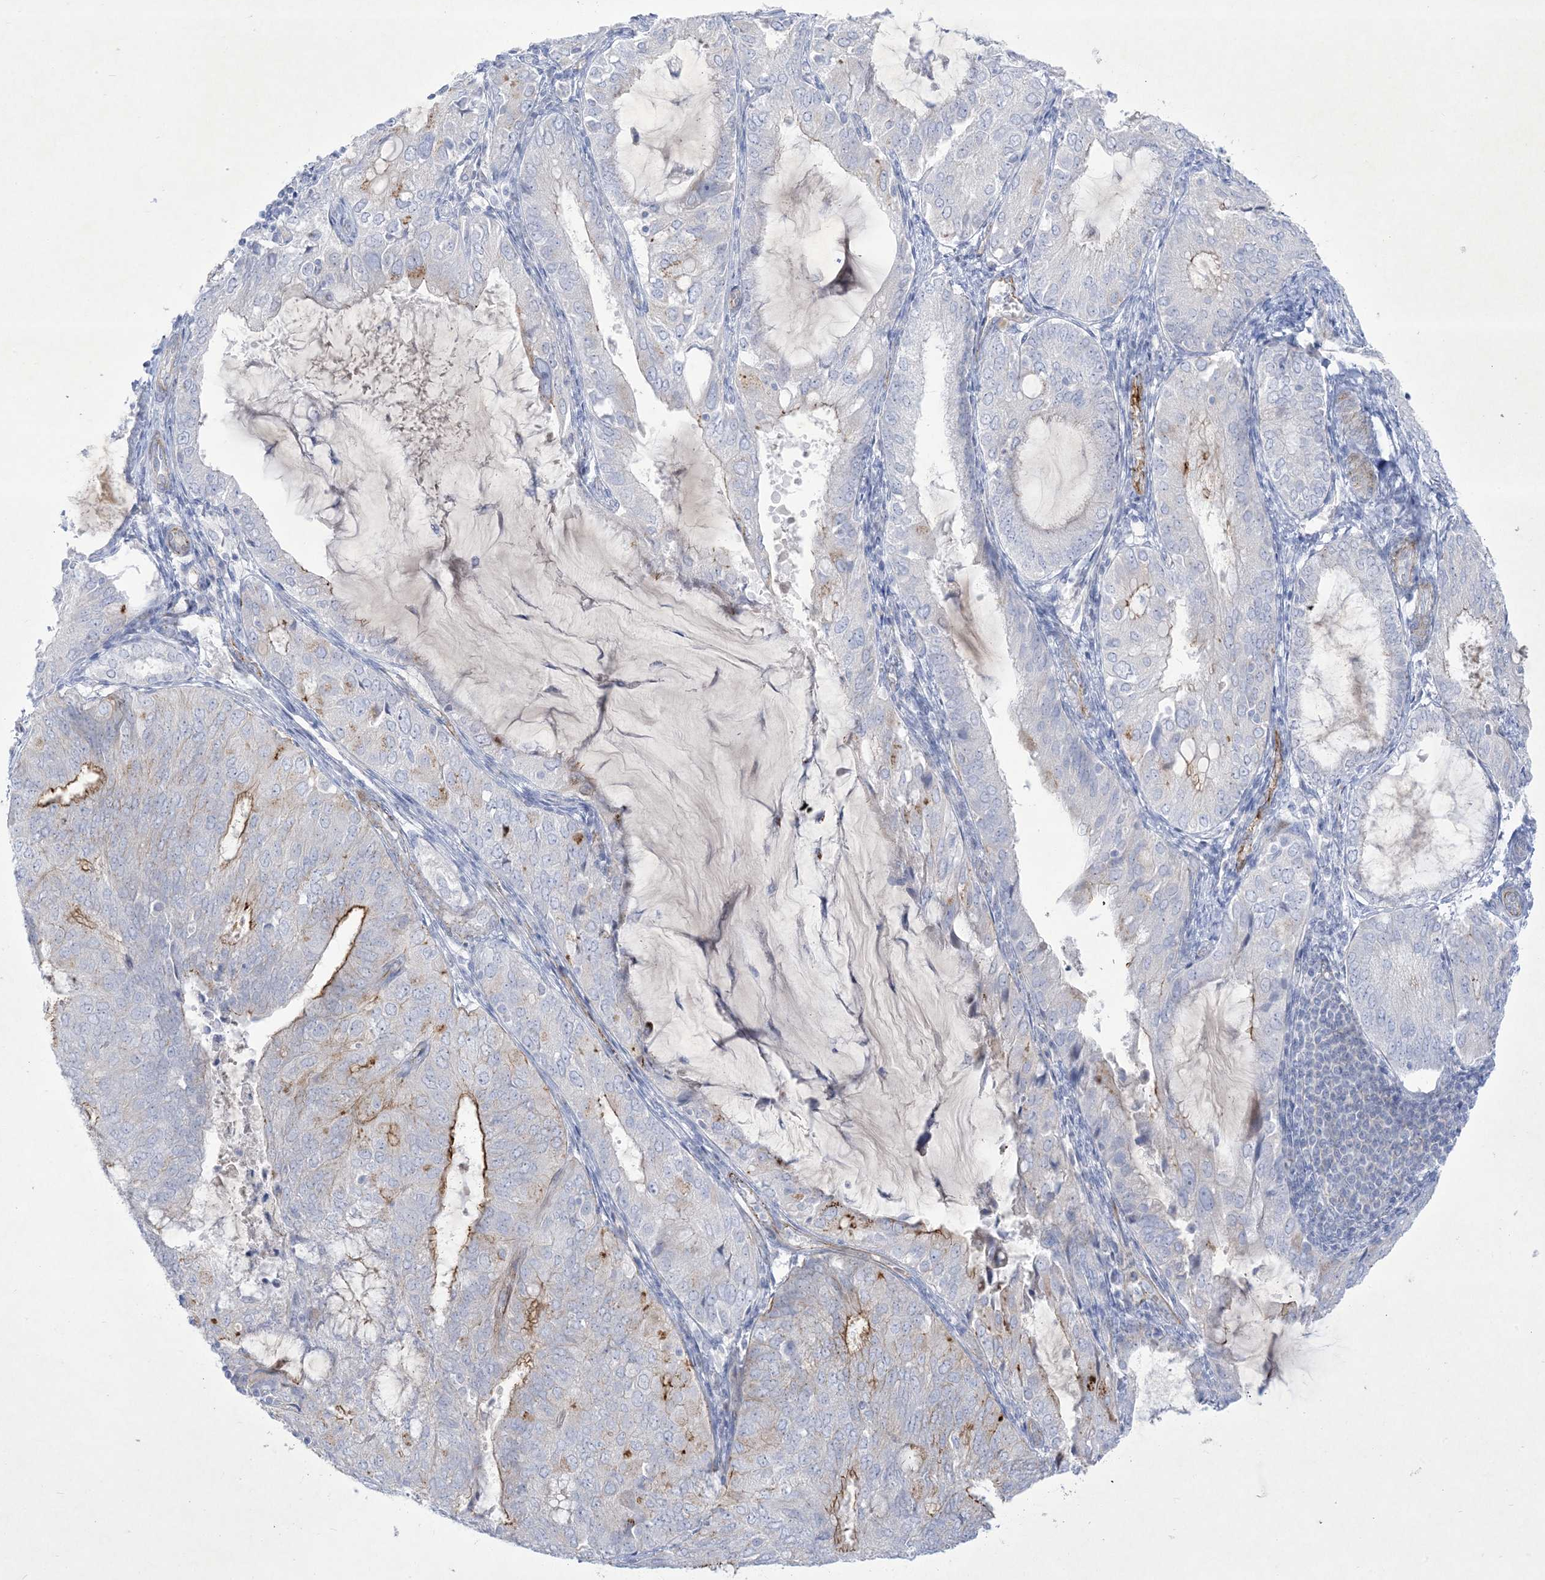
{"staining": {"intensity": "moderate", "quantity": "<25%", "location": "cytoplasmic/membranous"}, "tissue": "endometrial cancer", "cell_type": "Tumor cells", "image_type": "cancer", "snomed": [{"axis": "morphology", "description": "Adenocarcinoma, NOS"}, {"axis": "topography", "description": "Endometrium"}], "caption": "Adenocarcinoma (endometrial) stained with a brown dye reveals moderate cytoplasmic/membranous positive staining in approximately <25% of tumor cells.", "gene": "B3GNT7", "patient": {"sex": "female", "age": 81}}